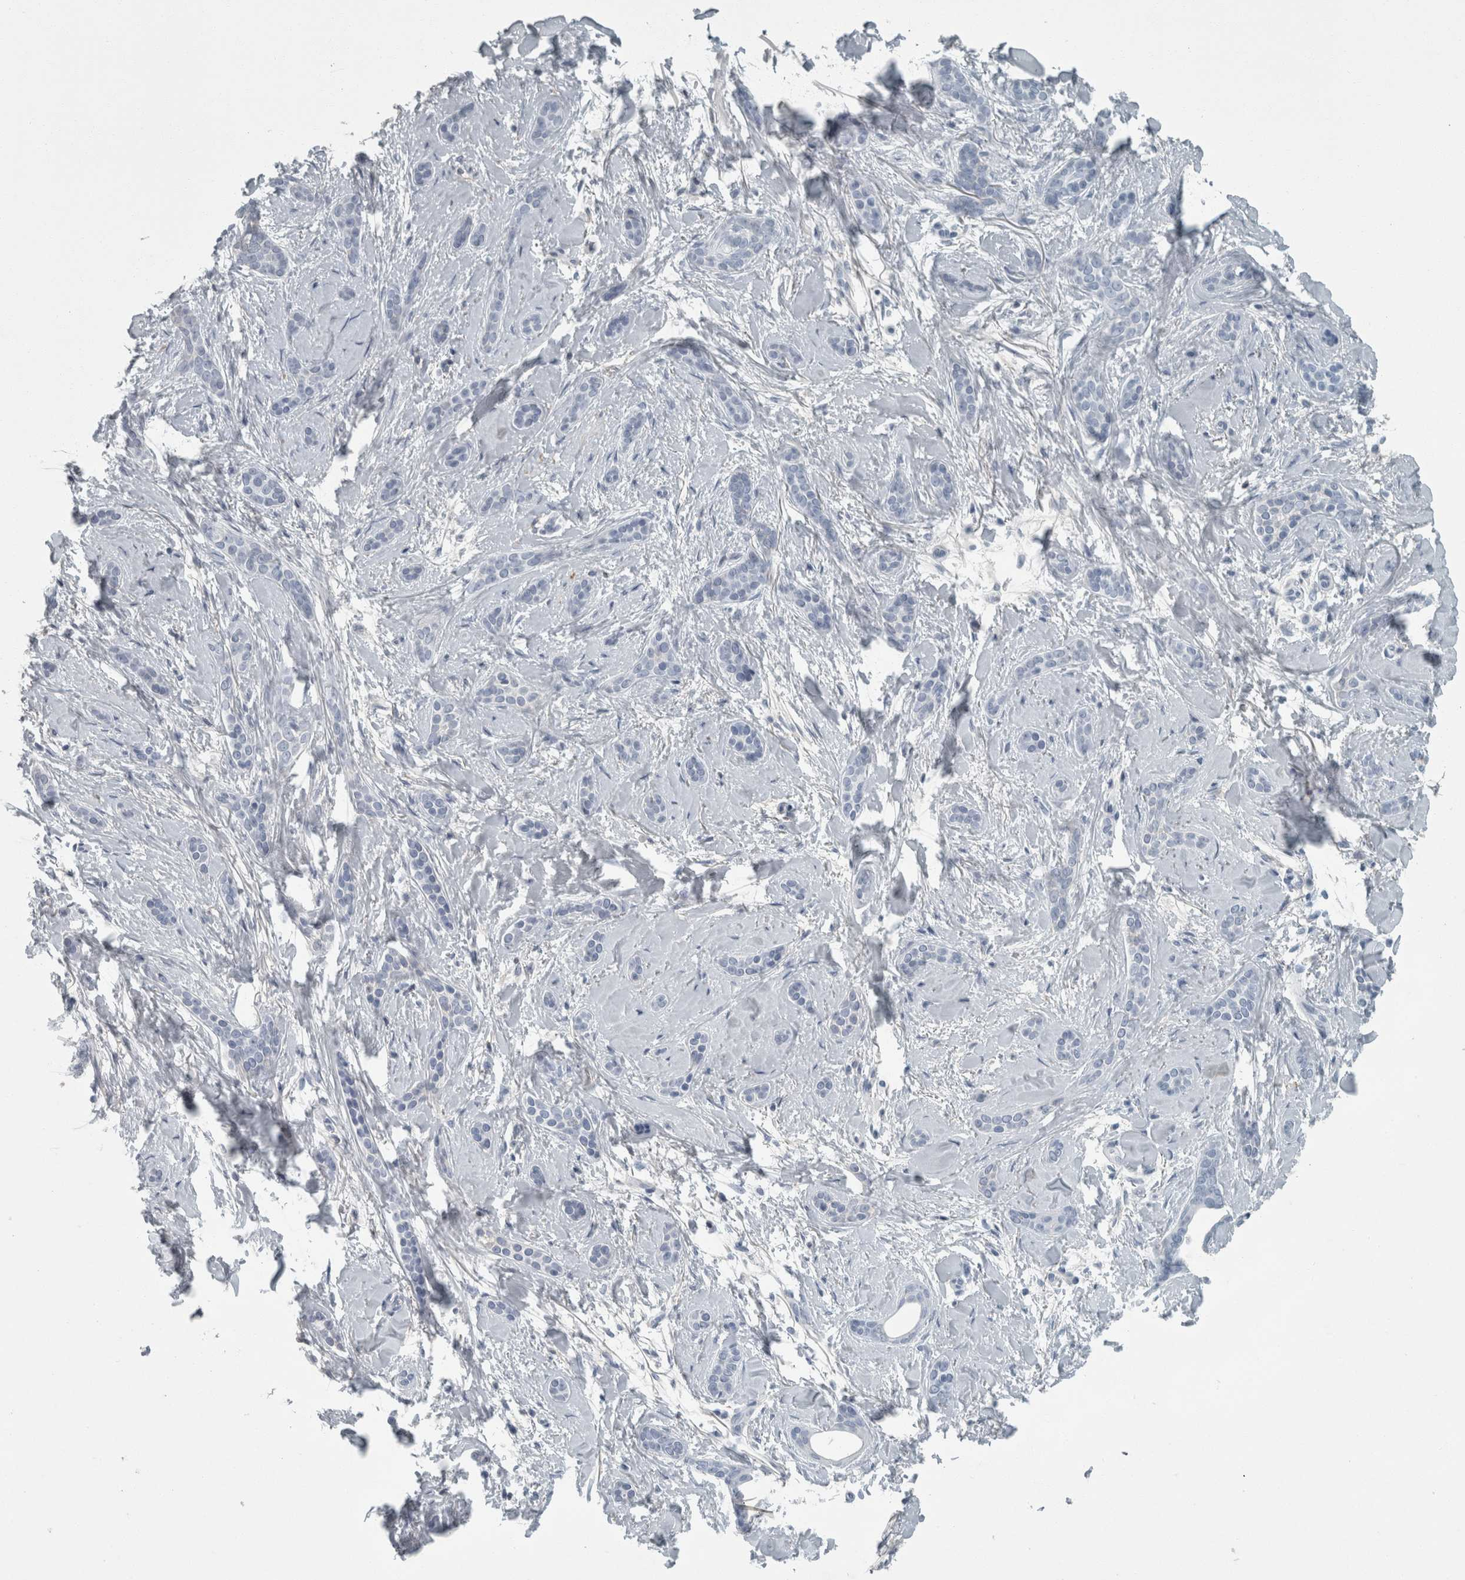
{"staining": {"intensity": "negative", "quantity": "none", "location": "none"}, "tissue": "skin cancer", "cell_type": "Tumor cells", "image_type": "cancer", "snomed": [{"axis": "morphology", "description": "Basal cell carcinoma"}, {"axis": "morphology", "description": "Adnexal tumor, benign"}, {"axis": "topography", "description": "Skin"}], "caption": "The photomicrograph shows no staining of tumor cells in skin cancer (benign adnexal tumor).", "gene": "CHL1", "patient": {"sex": "female", "age": 42}}